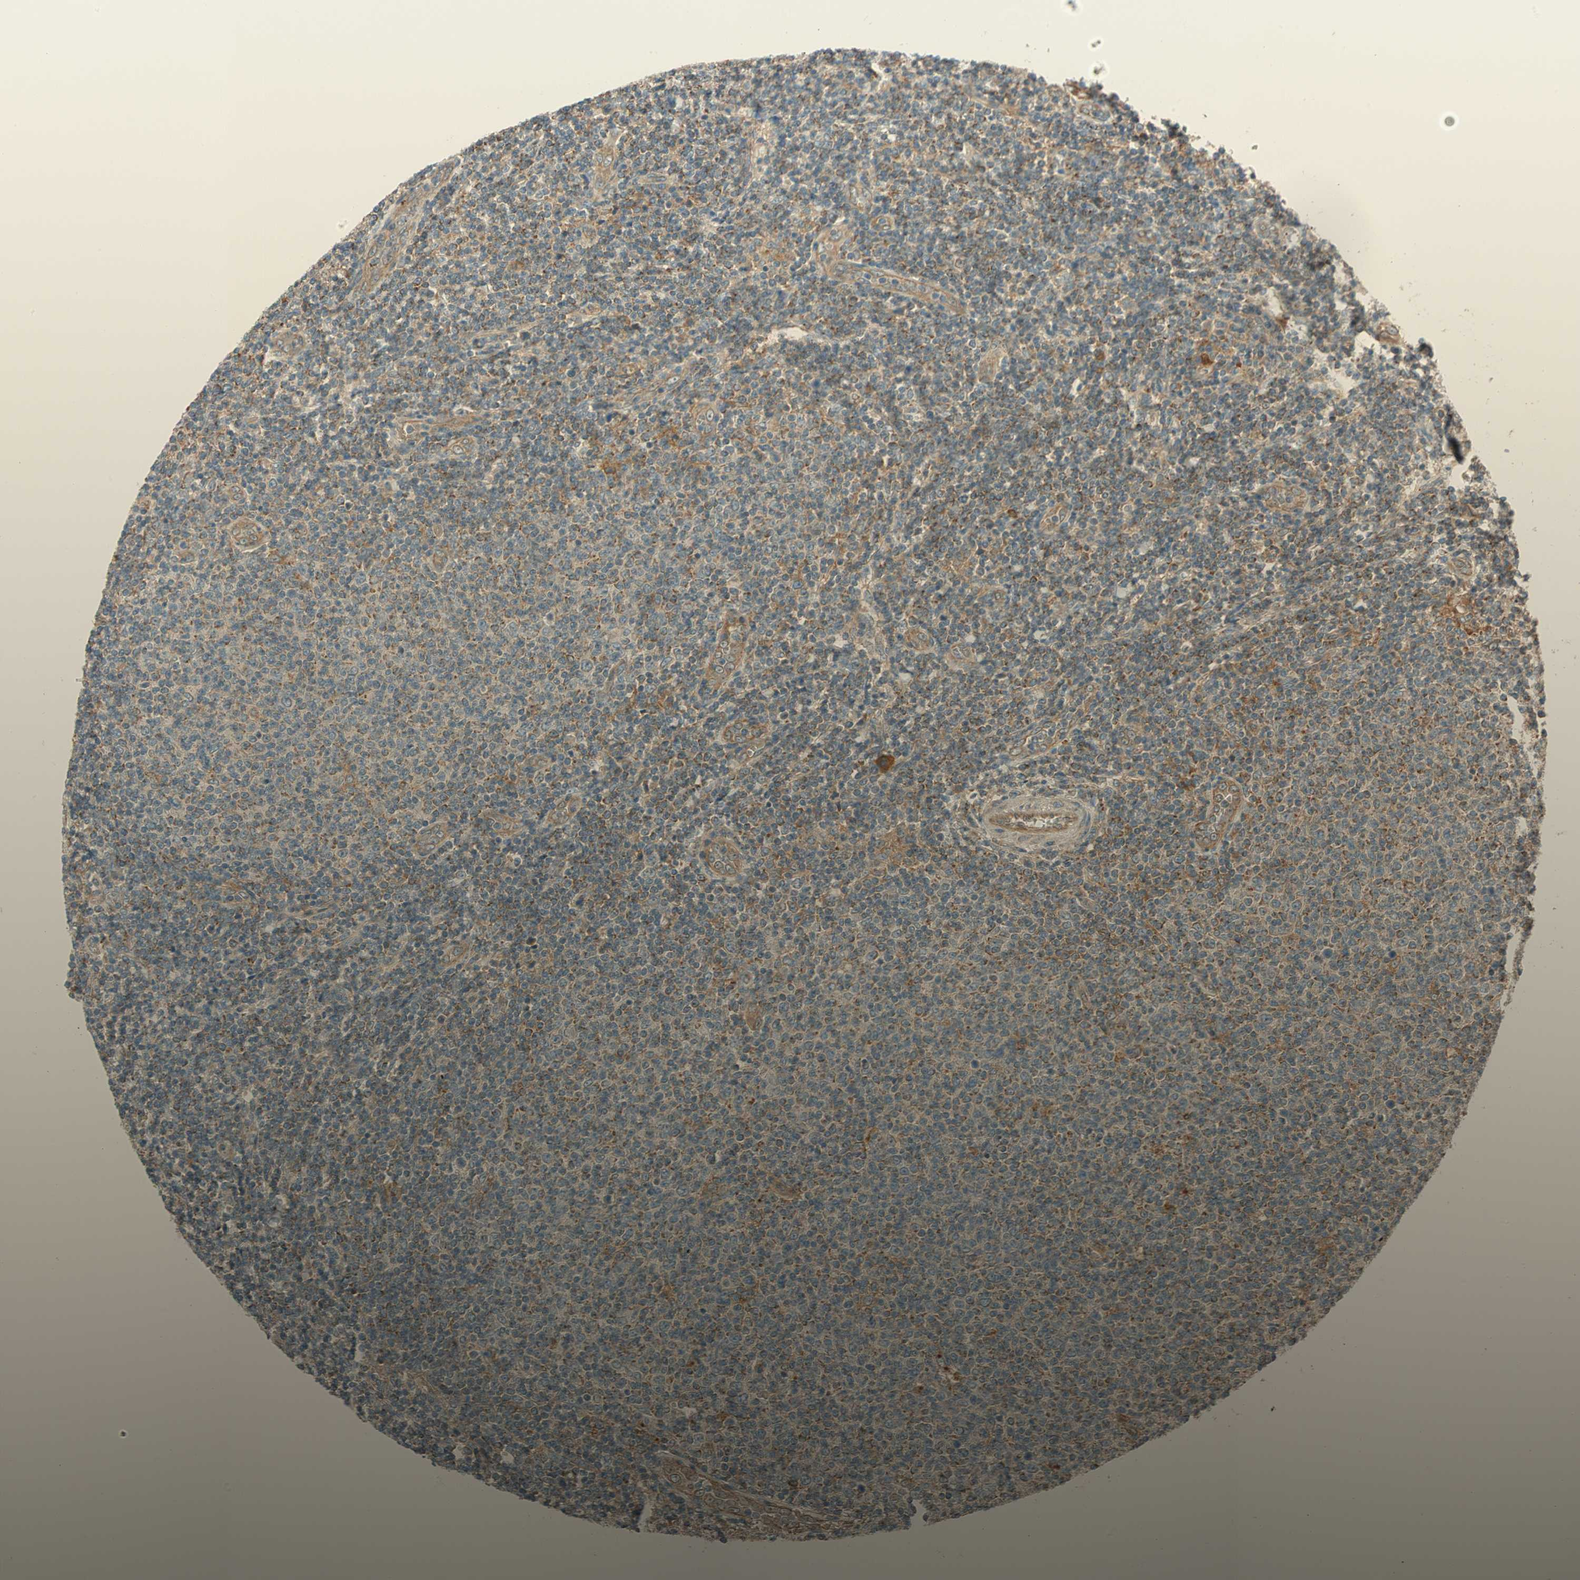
{"staining": {"intensity": "moderate", "quantity": "25%-75%", "location": "cytoplasmic/membranous"}, "tissue": "lymphoma", "cell_type": "Tumor cells", "image_type": "cancer", "snomed": [{"axis": "morphology", "description": "Malignant lymphoma, non-Hodgkin's type, Low grade"}, {"axis": "topography", "description": "Lymph node"}], "caption": "Immunohistochemistry (IHC) staining of lymphoma, which demonstrates medium levels of moderate cytoplasmic/membranous staining in about 25%-75% of tumor cells indicating moderate cytoplasmic/membranous protein positivity. The staining was performed using DAB (brown) for protein detection and nuclei were counterstained in hematoxylin (blue).", "gene": "PHYH", "patient": {"sex": "male", "age": 66}}